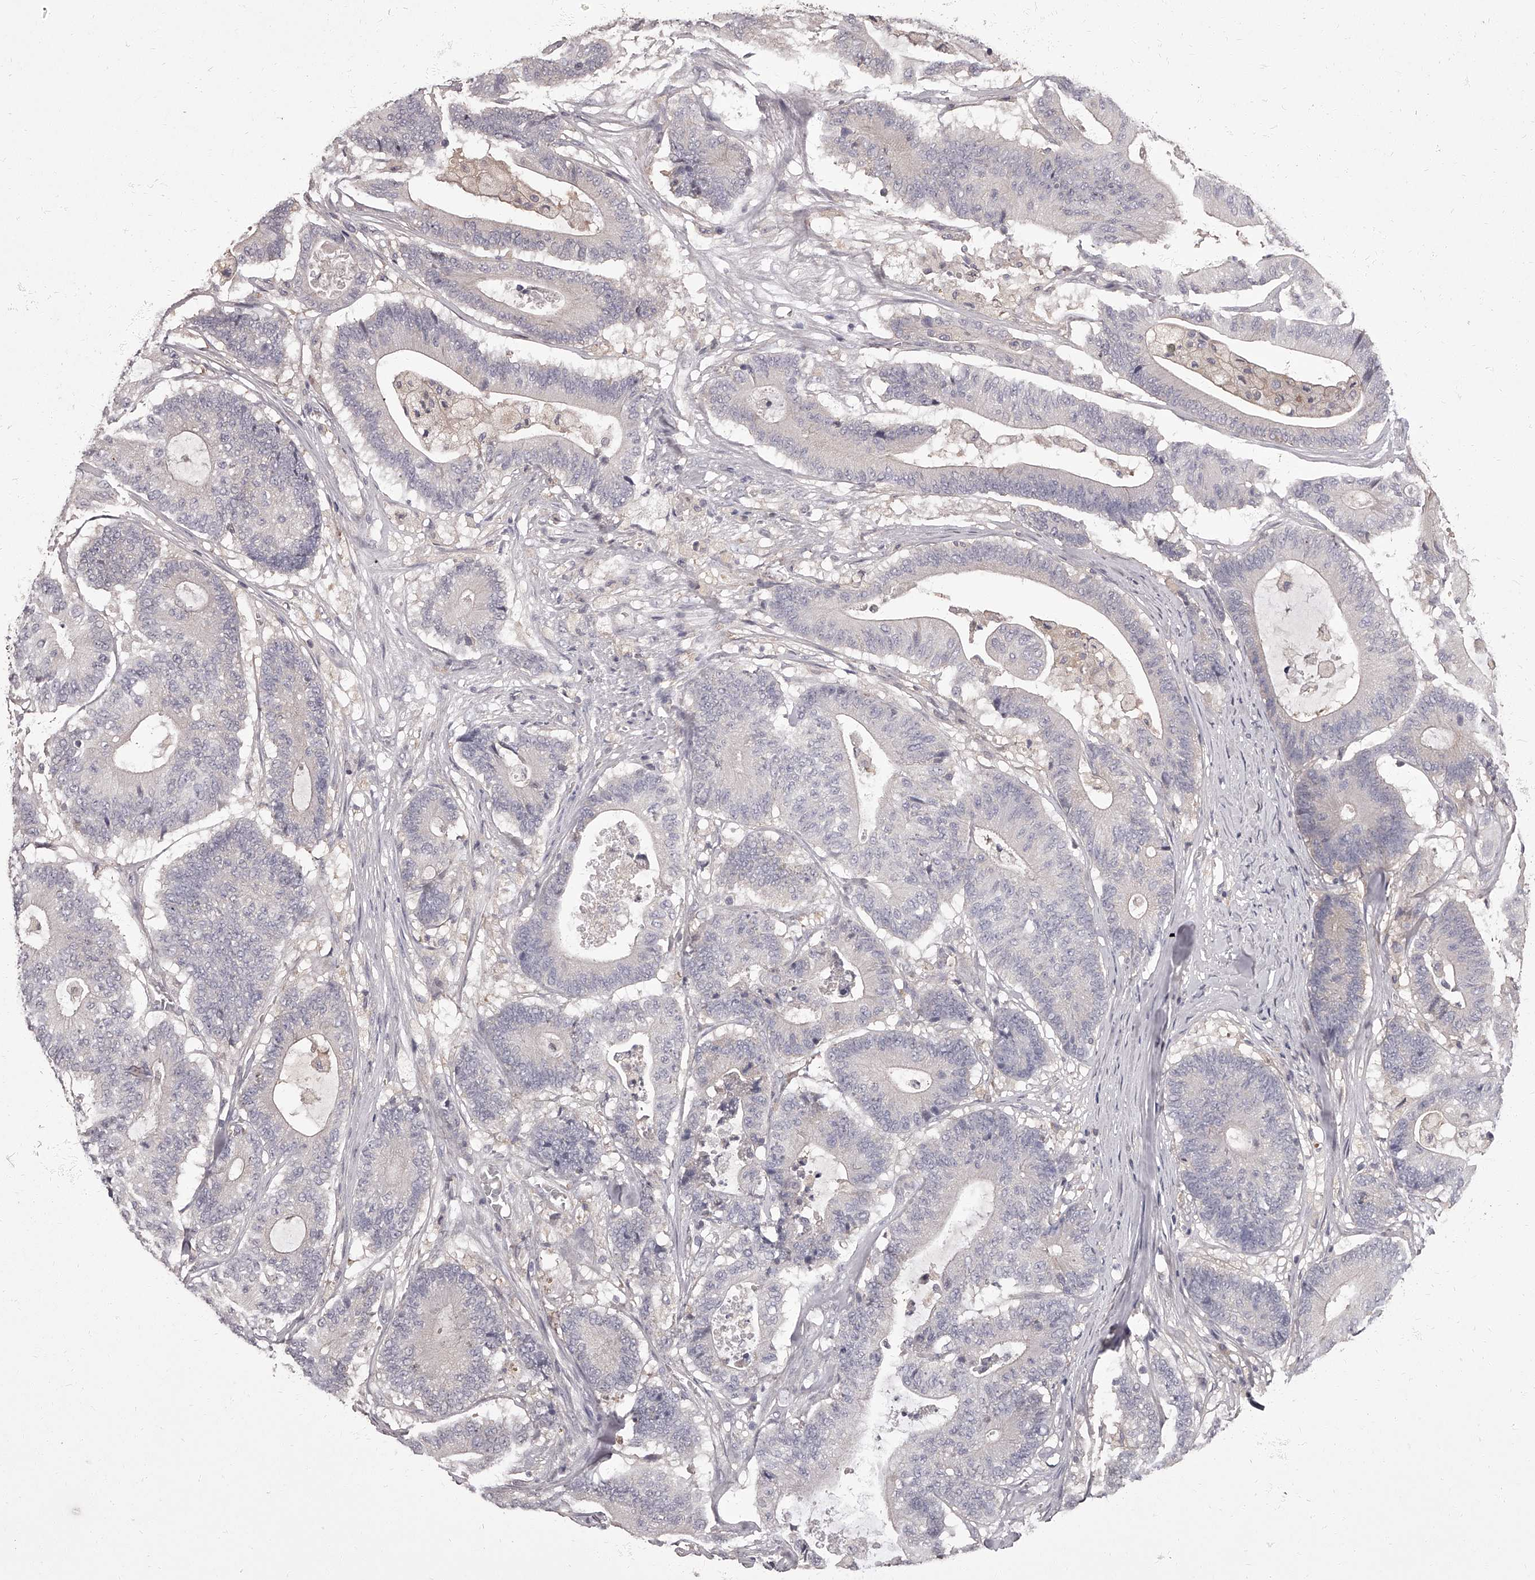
{"staining": {"intensity": "negative", "quantity": "none", "location": "none"}, "tissue": "colorectal cancer", "cell_type": "Tumor cells", "image_type": "cancer", "snomed": [{"axis": "morphology", "description": "Adenocarcinoma, NOS"}, {"axis": "topography", "description": "Colon"}], "caption": "This is an immunohistochemistry micrograph of colorectal cancer. There is no expression in tumor cells.", "gene": "APEH", "patient": {"sex": "female", "age": 84}}